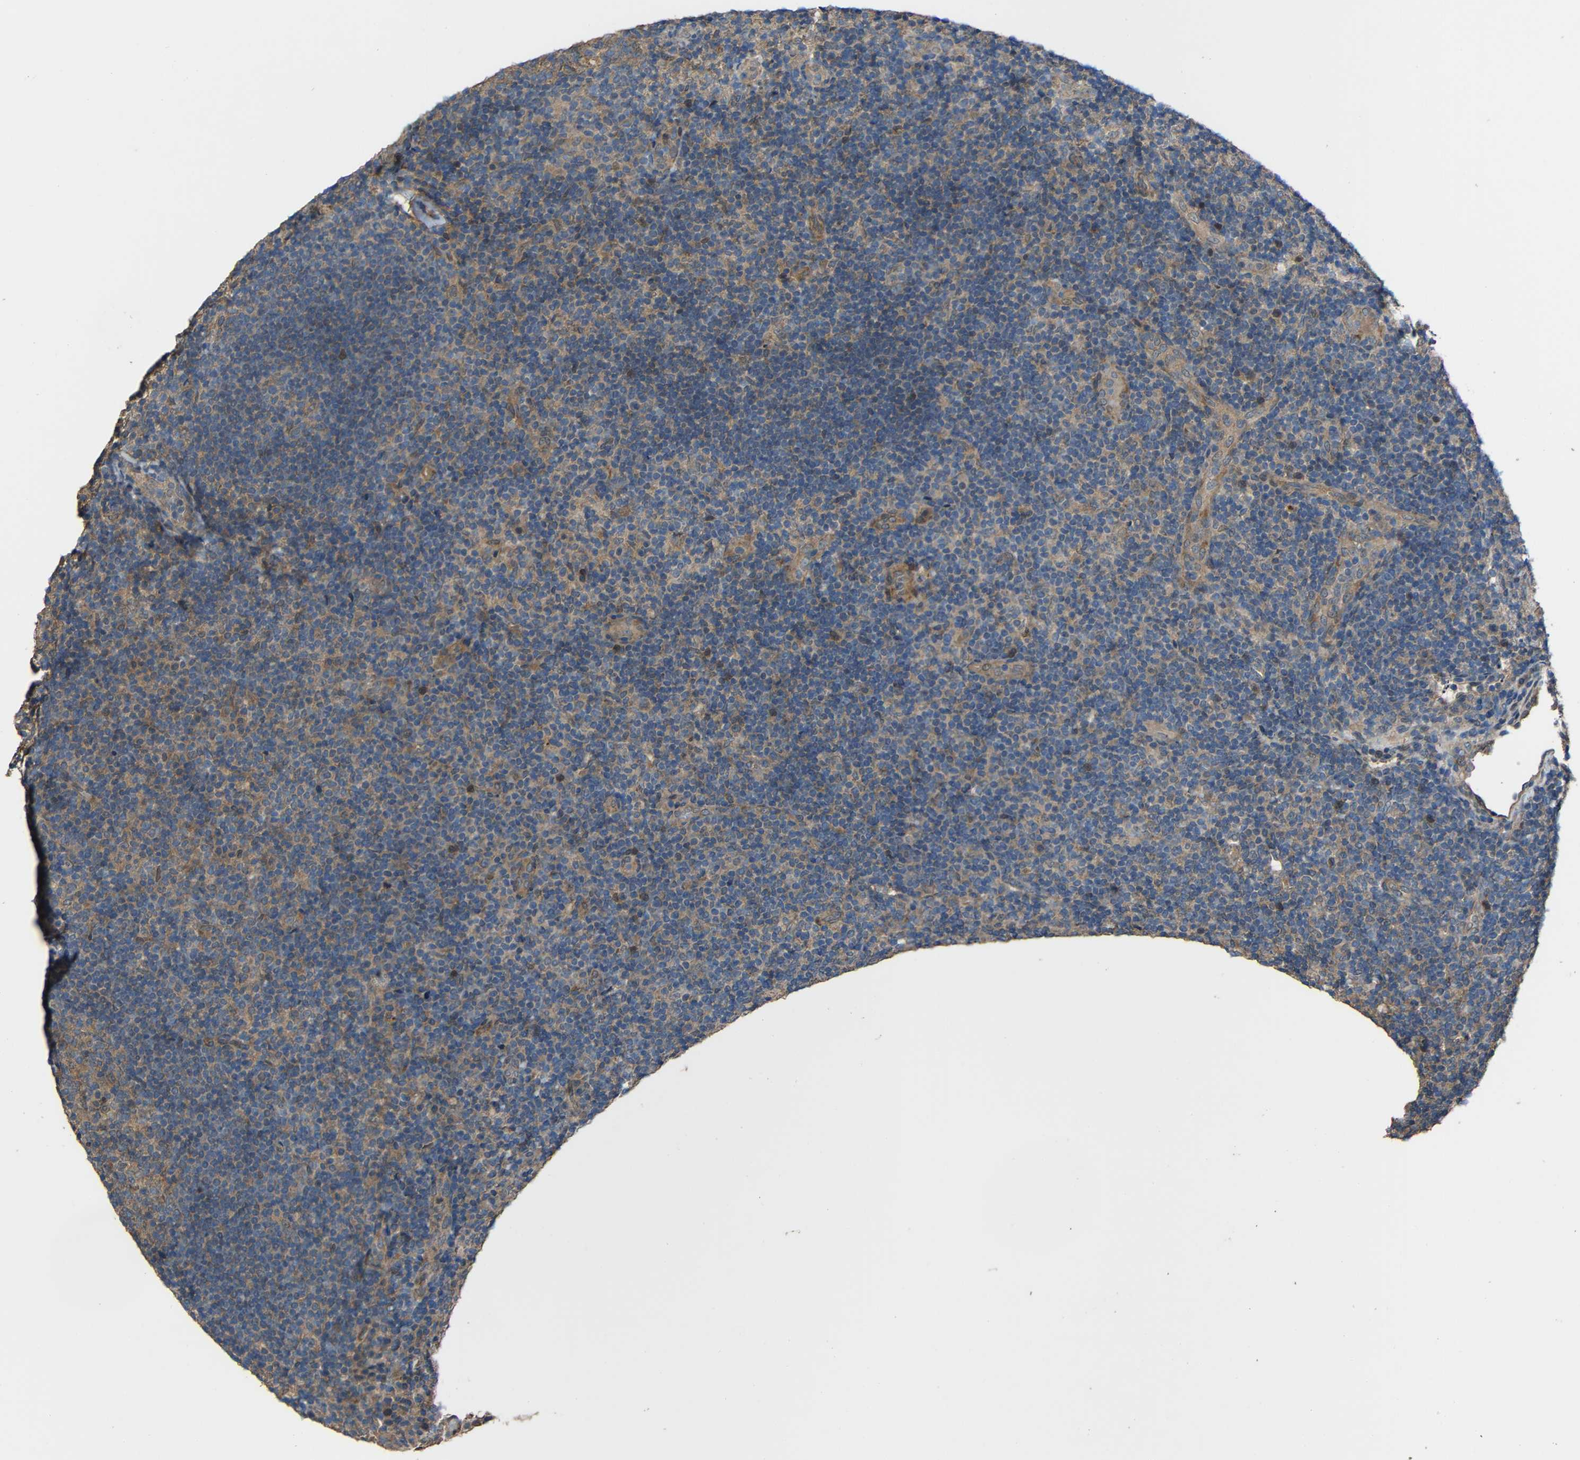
{"staining": {"intensity": "weak", "quantity": "25%-75%", "location": "cytoplasmic/membranous"}, "tissue": "tonsil", "cell_type": "Germinal center cells", "image_type": "normal", "snomed": [{"axis": "morphology", "description": "Normal tissue, NOS"}, {"axis": "topography", "description": "Tonsil"}], "caption": "DAB immunohistochemical staining of normal human tonsil exhibits weak cytoplasmic/membranous protein expression in about 25%-75% of germinal center cells.", "gene": "CHST9", "patient": {"sex": "female", "age": 40}}